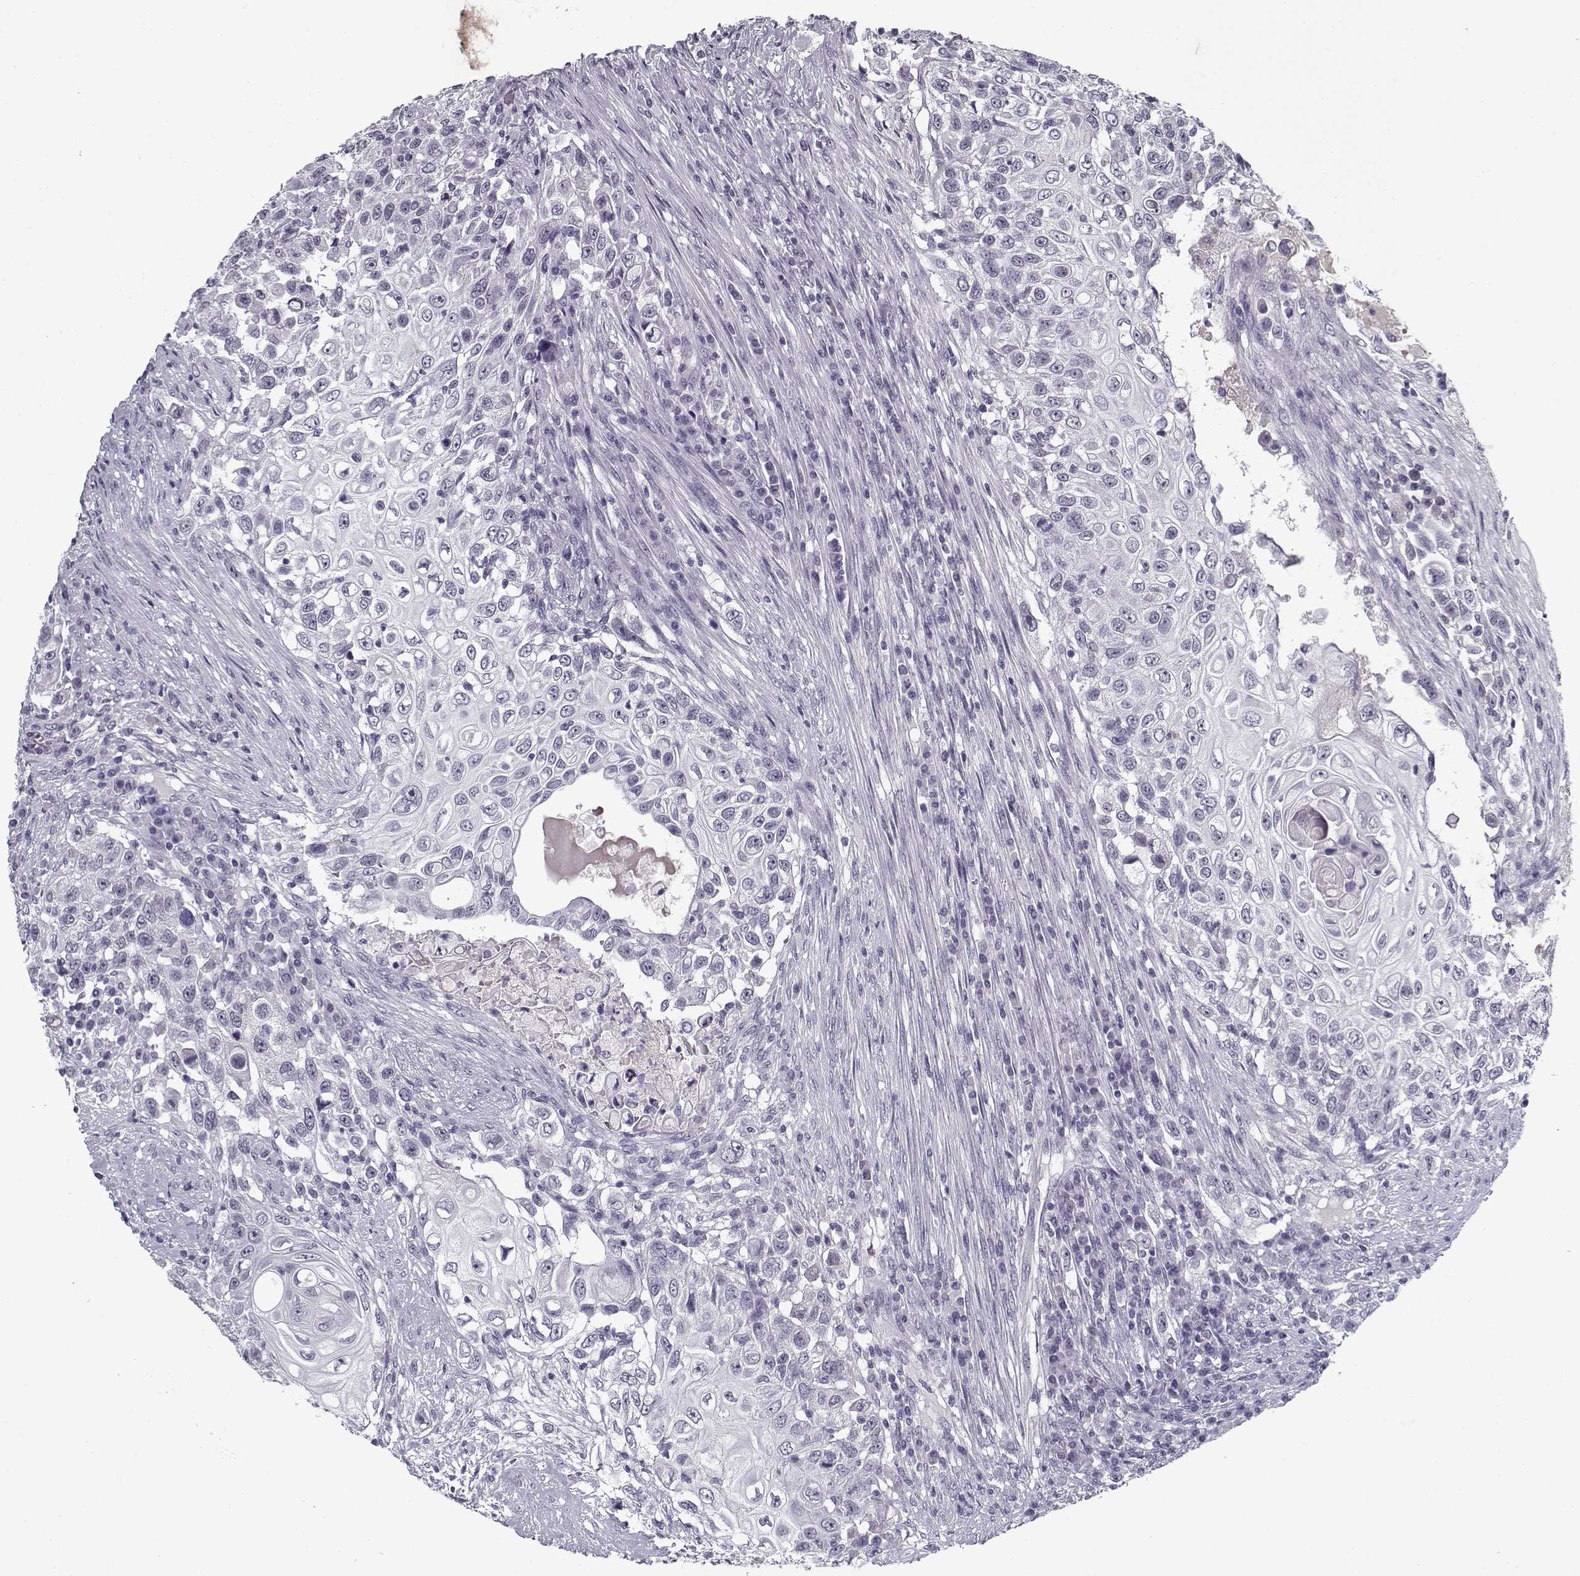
{"staining": {"intensity": "negative", "quantity": "none", "location": "none"}, "tissue": "urothelial cancer", "cell_type": "Tumor cells", "image_type": "cancer", "snomed": [{"axis": "morphology", "description": "Urothelial carcinoma, High grade"}, {"axis": "topography", "description": "Urinary bladder"}], "caption": "This is an immunohistochemistry (IHC) micrograph of high-grade urothelial carcinoma. There is no expression in tumor cells.", "gene": "SPACA9", "patient": {"sex": "female", "age": 56}}